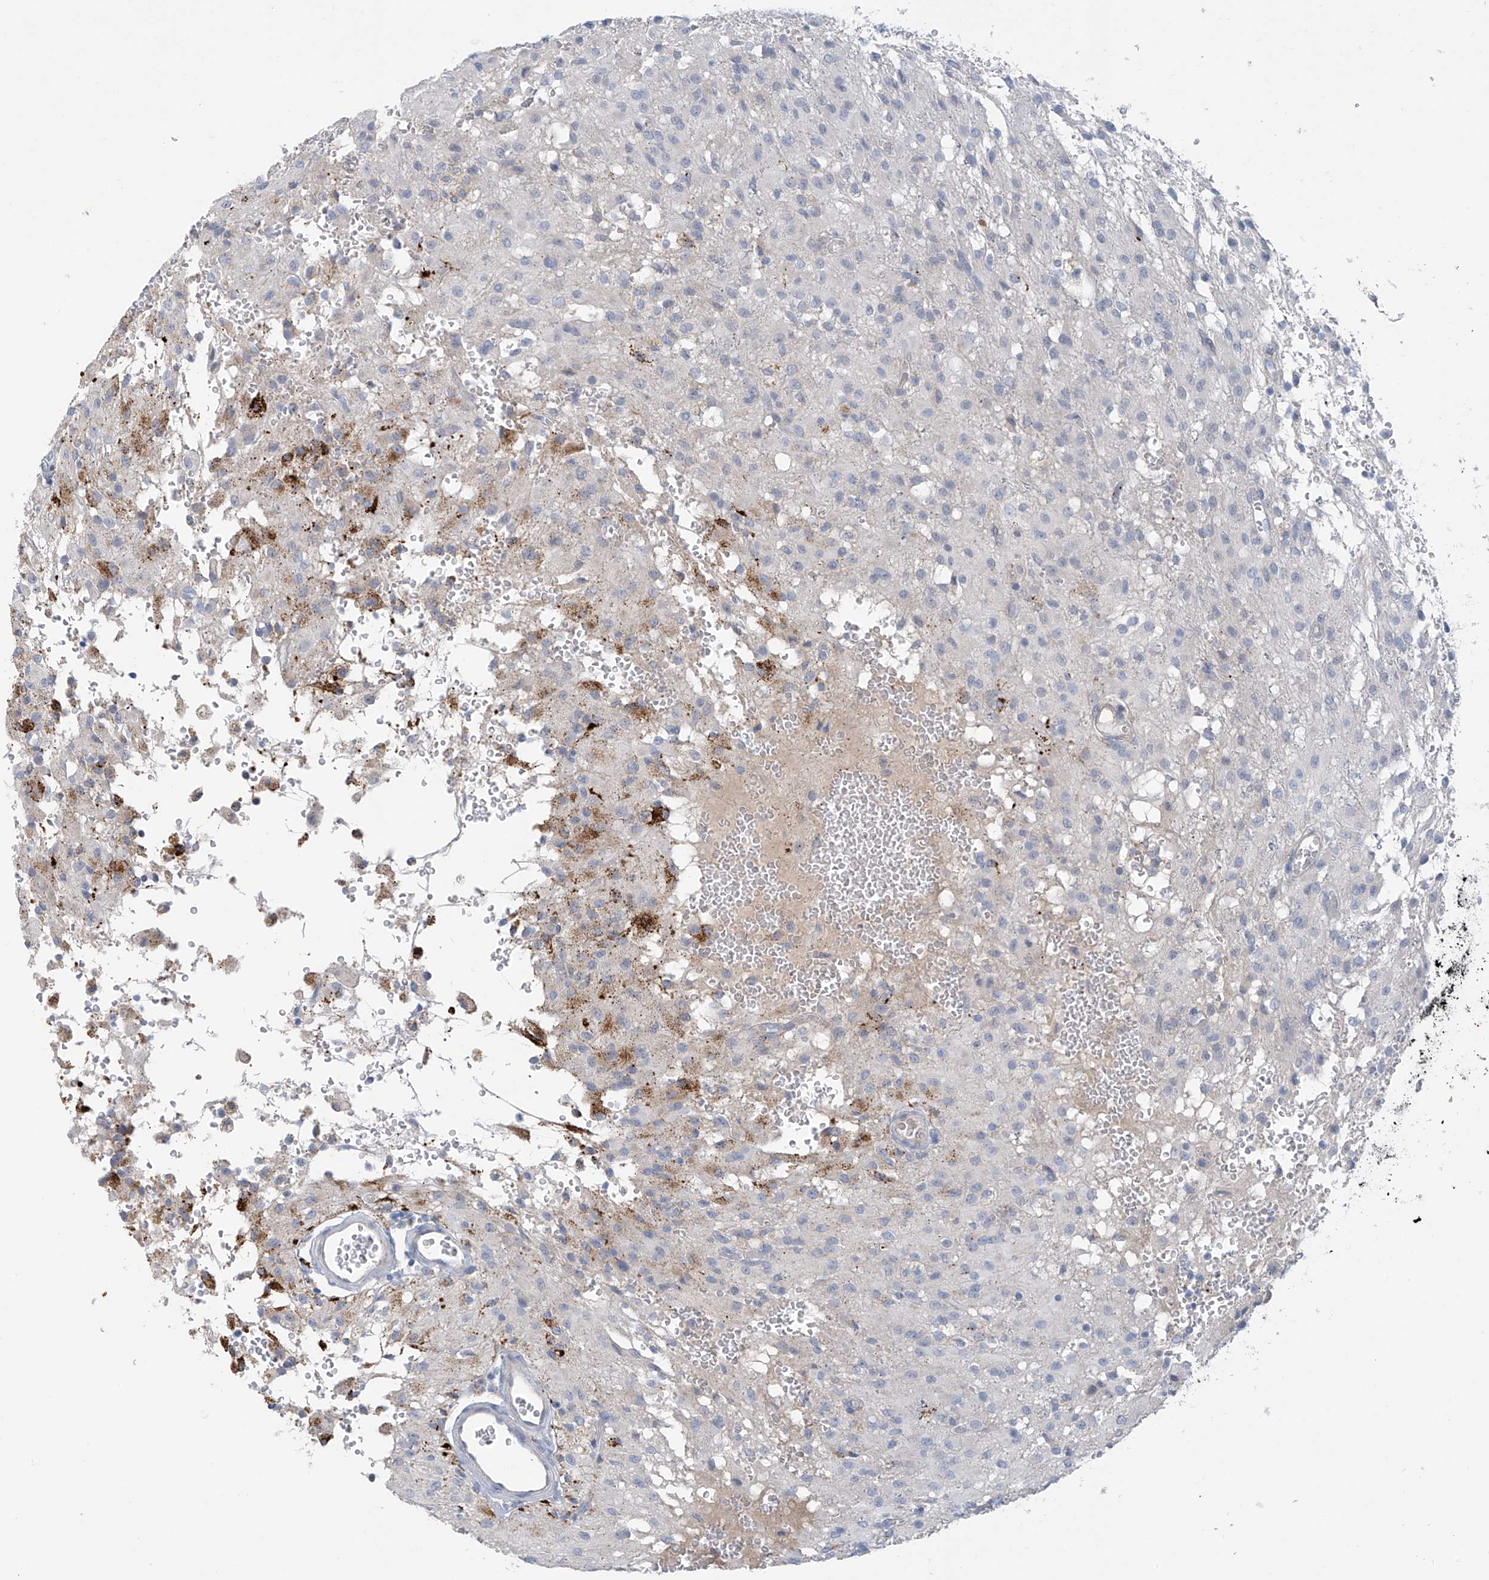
{"staining": {"intensity": "negative", "quantity": "none", "location": "none"}, "tissue": "glioma", "cell_type": "Tumor cells", "image_type": "cancer", "snomed": [{"axis": "morphology", "description": "Glioma, malignant, High grade"}, {"axis": "topography", "description": "Brain"}], "caption": "High power microscopy photomicrograph of an immunohistochemistry (IHC) photomicrograph of malignant glioma (high-grade), revealing no significant positivity in tumor cells. The staining was performed using DAB (3,3'-diaminobenzidine) to visualize the protein expression in brown, while the nuclei were stained in blue with hematoxylin (Magnification: 20x).", "gene": "ZNF793", "patient": {"sex": "female", "age": 59}}